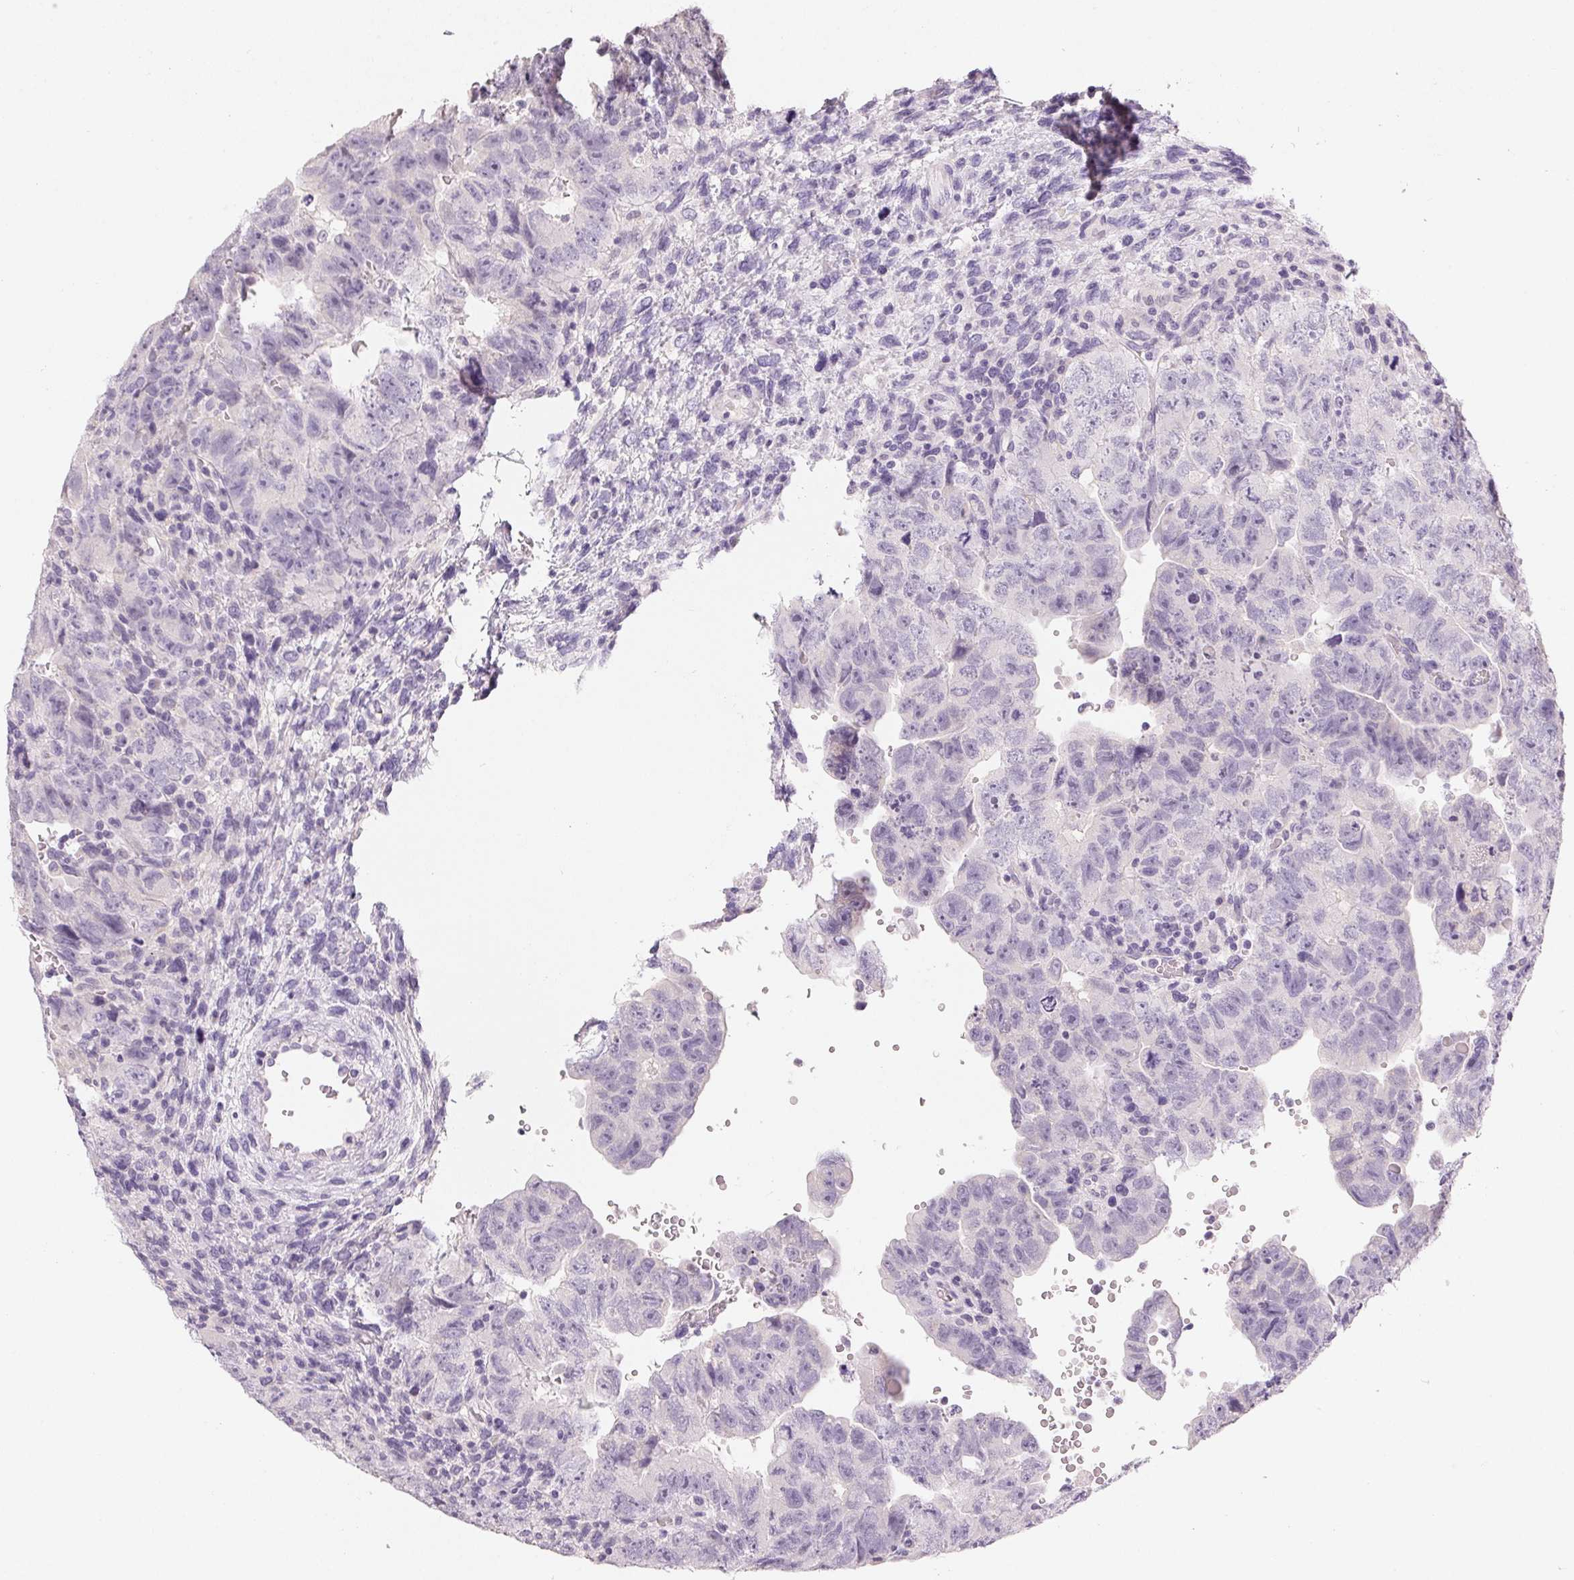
{"staining": {"intensity": "negative", "quantity": "none", "location": "none"}, "tissue": "testis cancer", "cell_type": "Tumor cells", "image_type": "cancer", "snomed": [{"axis": "morphology", "description": "Carcinoma, Embryonal, NOS"}, {"axis": "topography", "description": "Testis"}], "caption": "IHC of testis embryonal carcinoma displays no positivity in tumor cells.", "gene": "MIOX", "patient": {"sex": "male", "age": 24}}